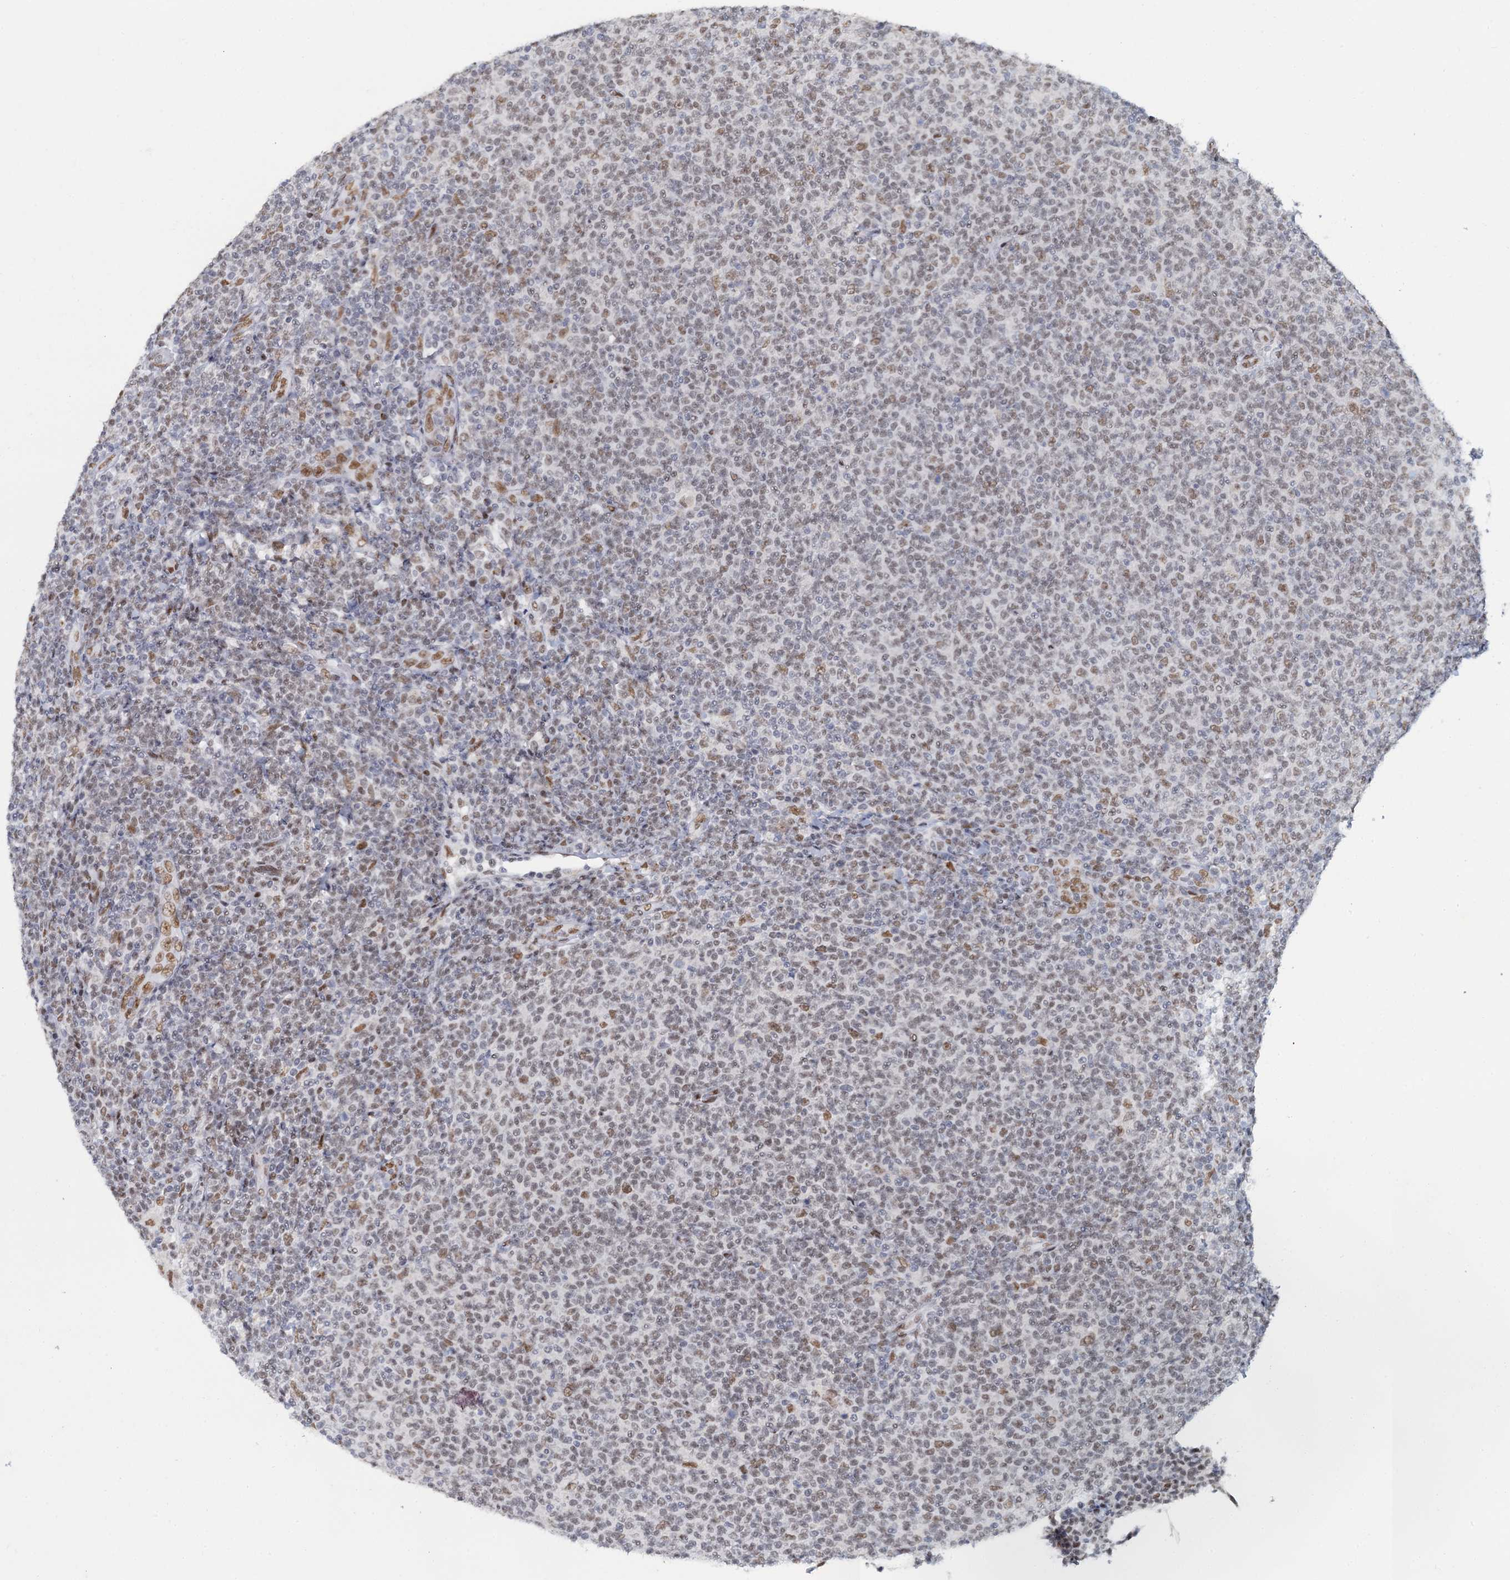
{"staining": {"intensity": "weak", "quantity": "25%-75%", "location": "nuclear"}, "tissue": "lymphoma", "cell_type": "Tumor cells", "image_type": "cancer", "snomed": [{"axis": "morphology", "description": "Malignant lymphoma, non-Hodgkin's type, Low grade"}, {"axis": "topography", "description": "Lymph node"}], "caption": "Immunohistochemical staining of human lymphoma demonstrates low levels of weak nuclear protein positivity in approximately 25%-75% of tumor cells. The staining was performed using DAB (3,3'-diaminobenzidine) to visualize the protein expression in brown, while the nuclei were stained in blue with hematoxylin (Magnification: 20x).", "gene": "RPRD1A", "patient": {"sex": "male", "age": 66}}